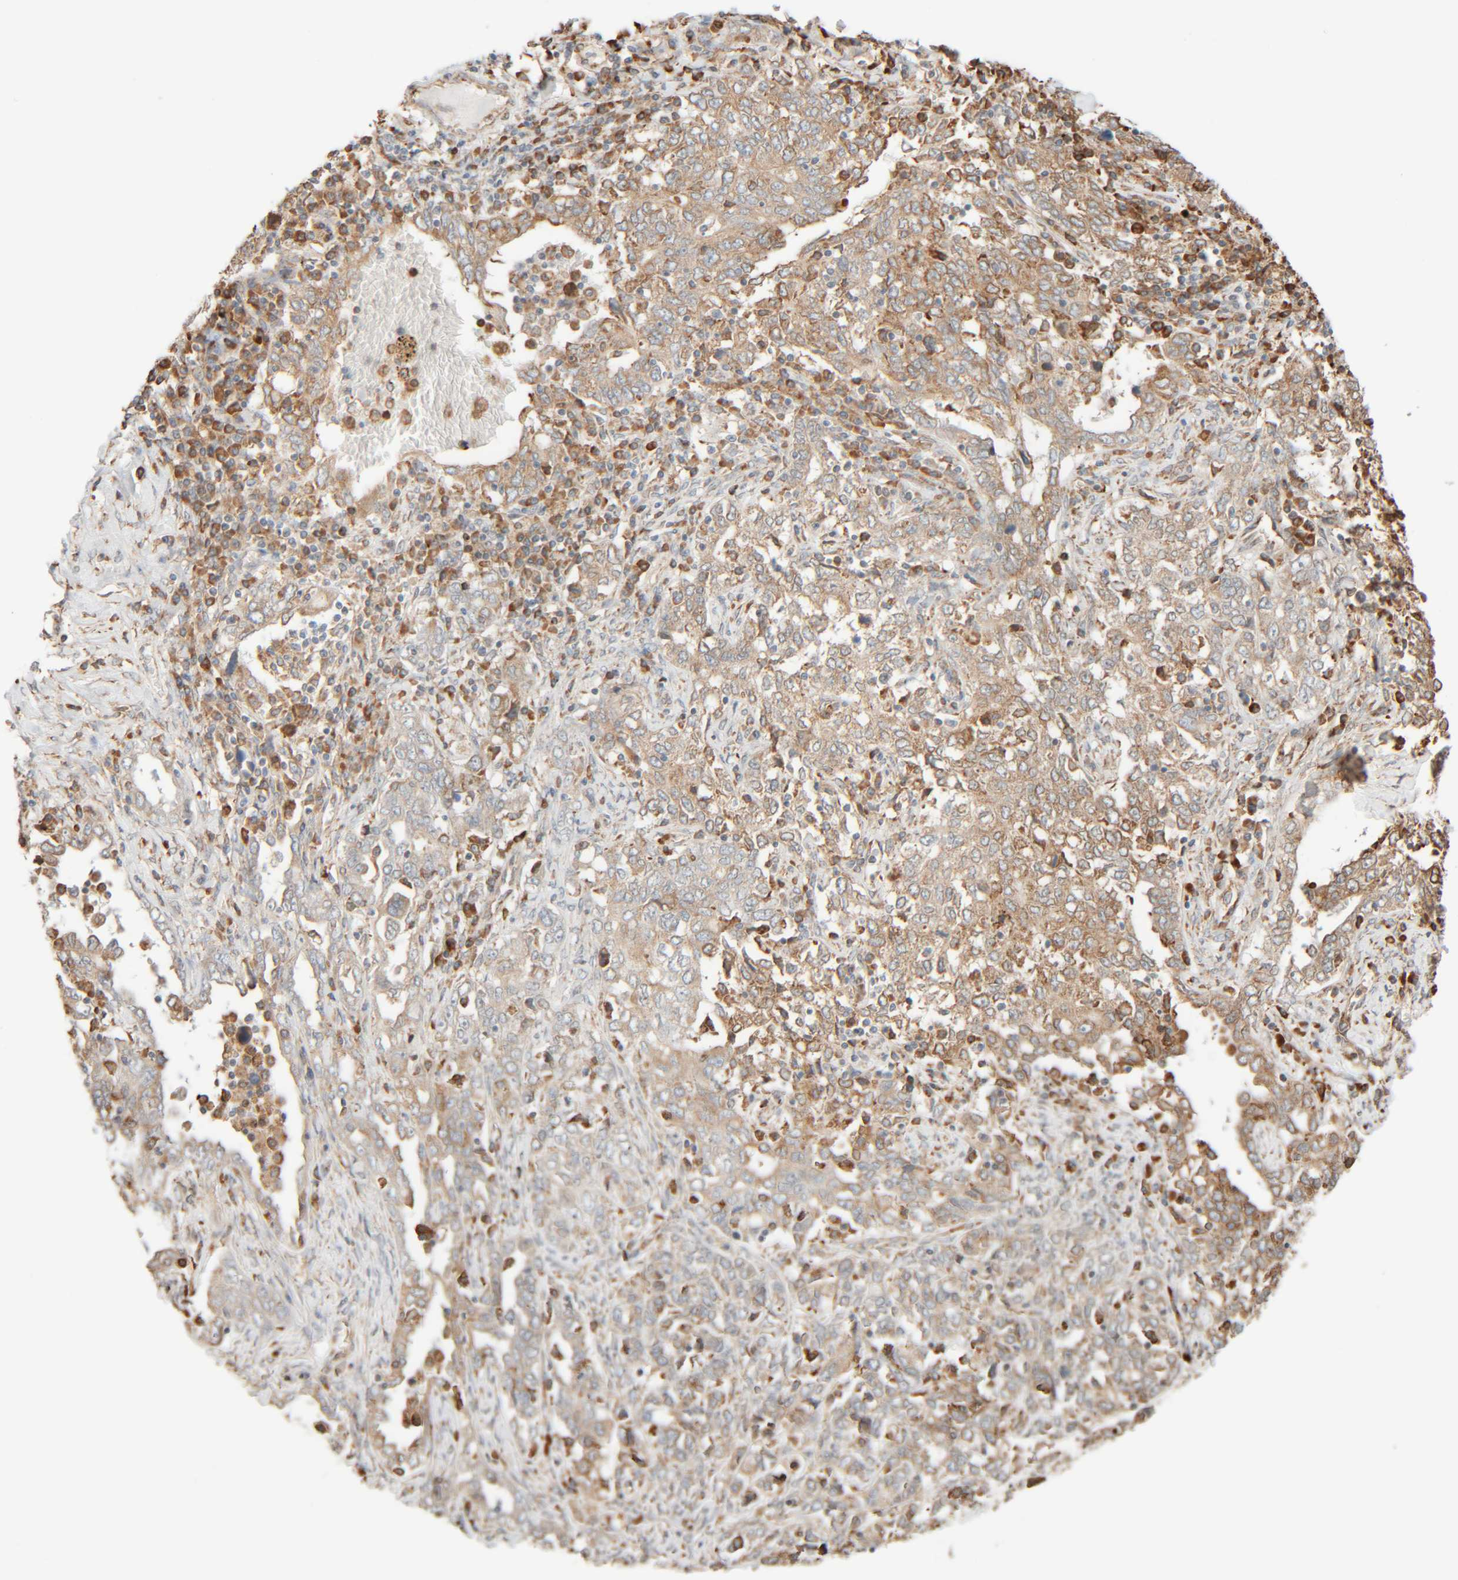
{"staining": {"intensity": "moderate", "quantity": ">75%", "location": "cytoplasmic/membranous"}, "tissue": "ovarian cancer", "cell_type": "Tumor cells", "image_type": "cancer", "snomed": [{"axis": "morphology", "description": "Carcinoma, endometroid"}, {"axis": "topography", "description": "Ovary"}], "caption": "This is a micrograph of immunohistochemistry staining of endometroid carcinoma (ovarian), which shows moderate expression in the cytoplasmic/membranous of tumor cells.", "gene": "INTS1", "patient": {"sex": "female", "age": 62}}